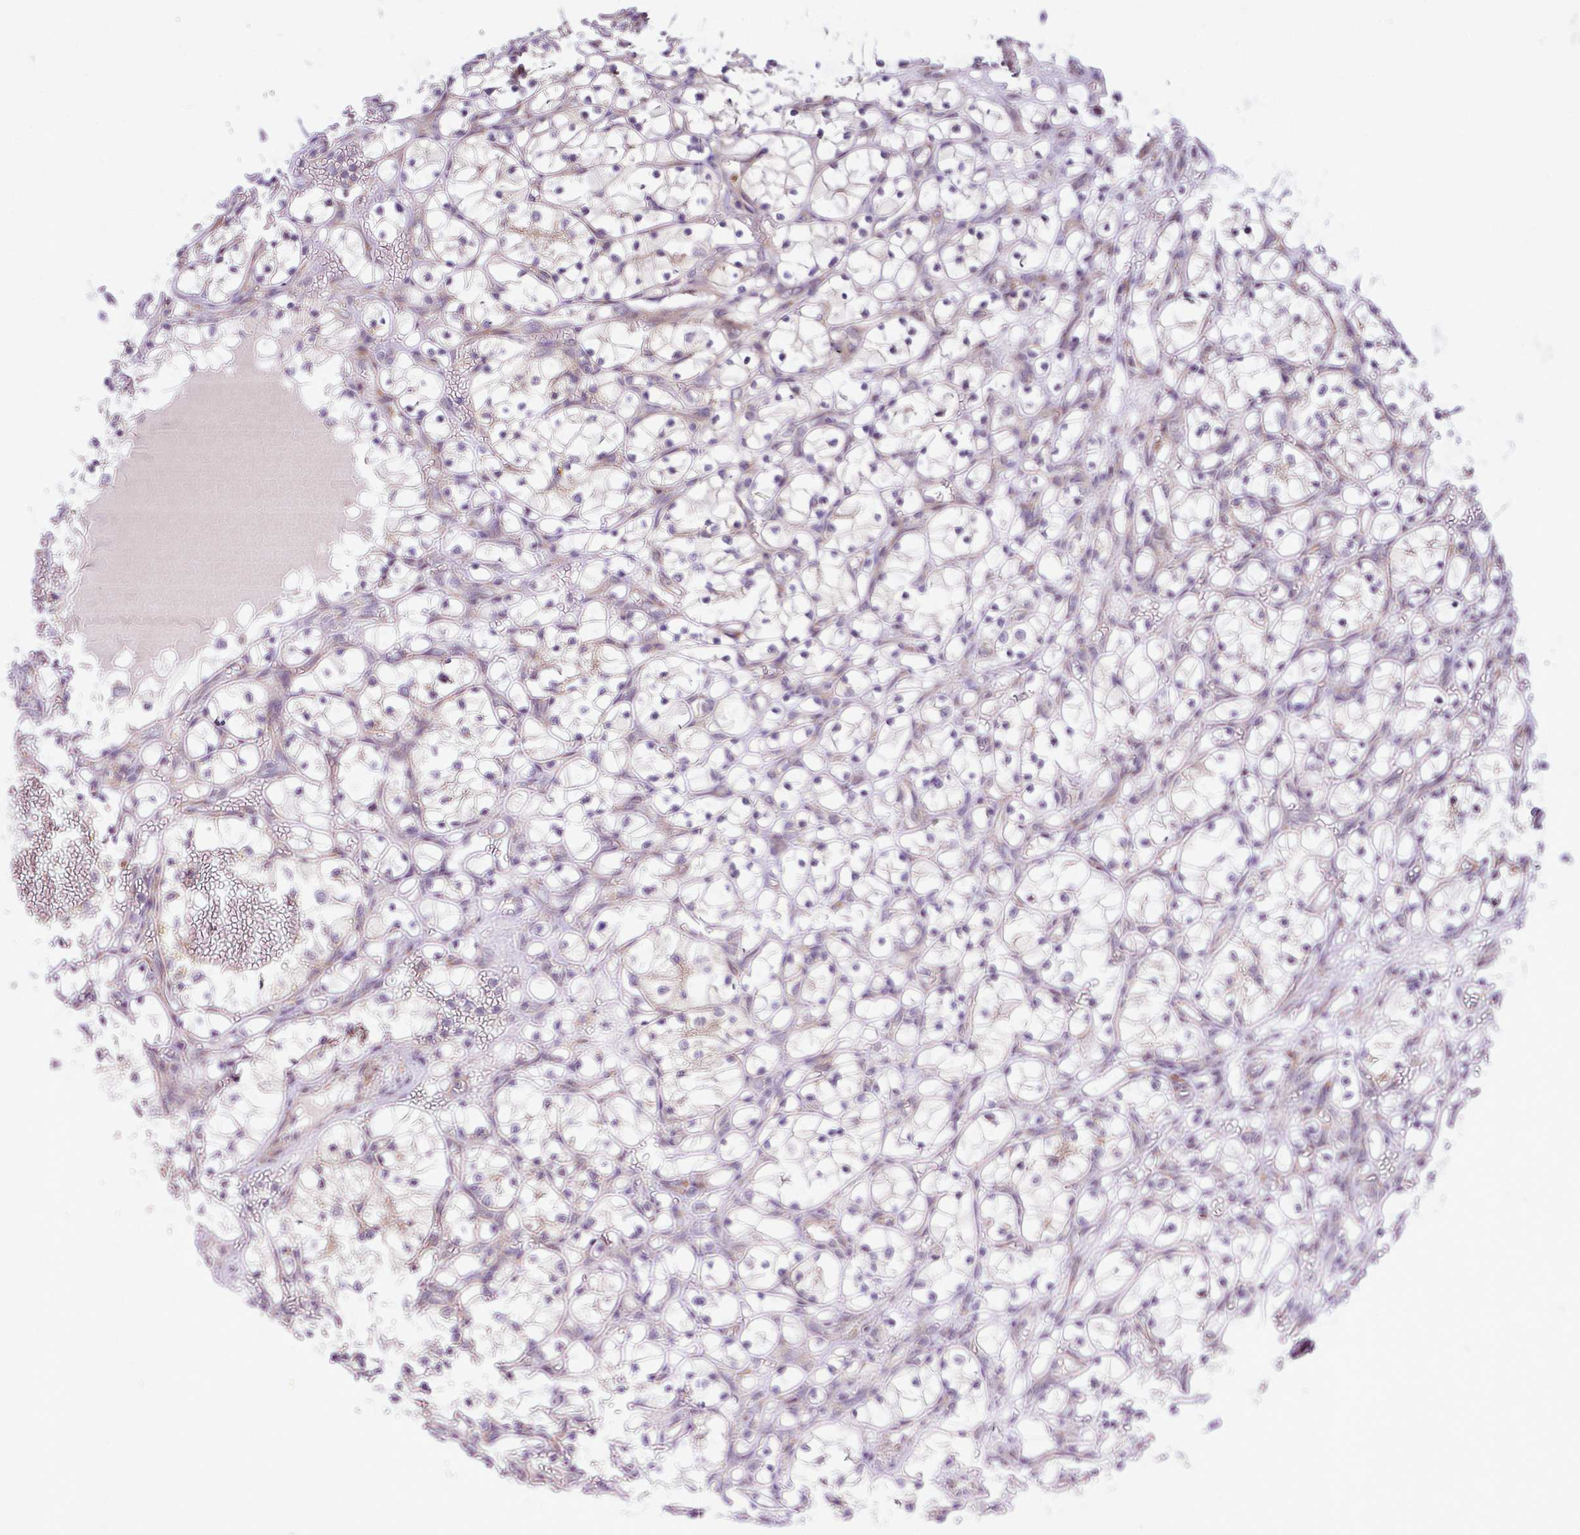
{"staining": {"intensity": "negative", "quantity": "none", "location": "none"}, "tissue": "renal cancer", "cell_type": "Tumor cells", "image_type": "cancer", "snomed": [{"axis": "morphology", "description": "Adenocarcinoma, NOS"}, {"axis": "topography", "description": "Kidney"}], "caption": "DAB (3,3'-diaminobenzidine) immunohistochemical staining of renal cancer (adenocarcinoma) displays no significant staining in tumor cells.", "gene": "TM2D2", "patient": {"sex": "female", "age": 69}}